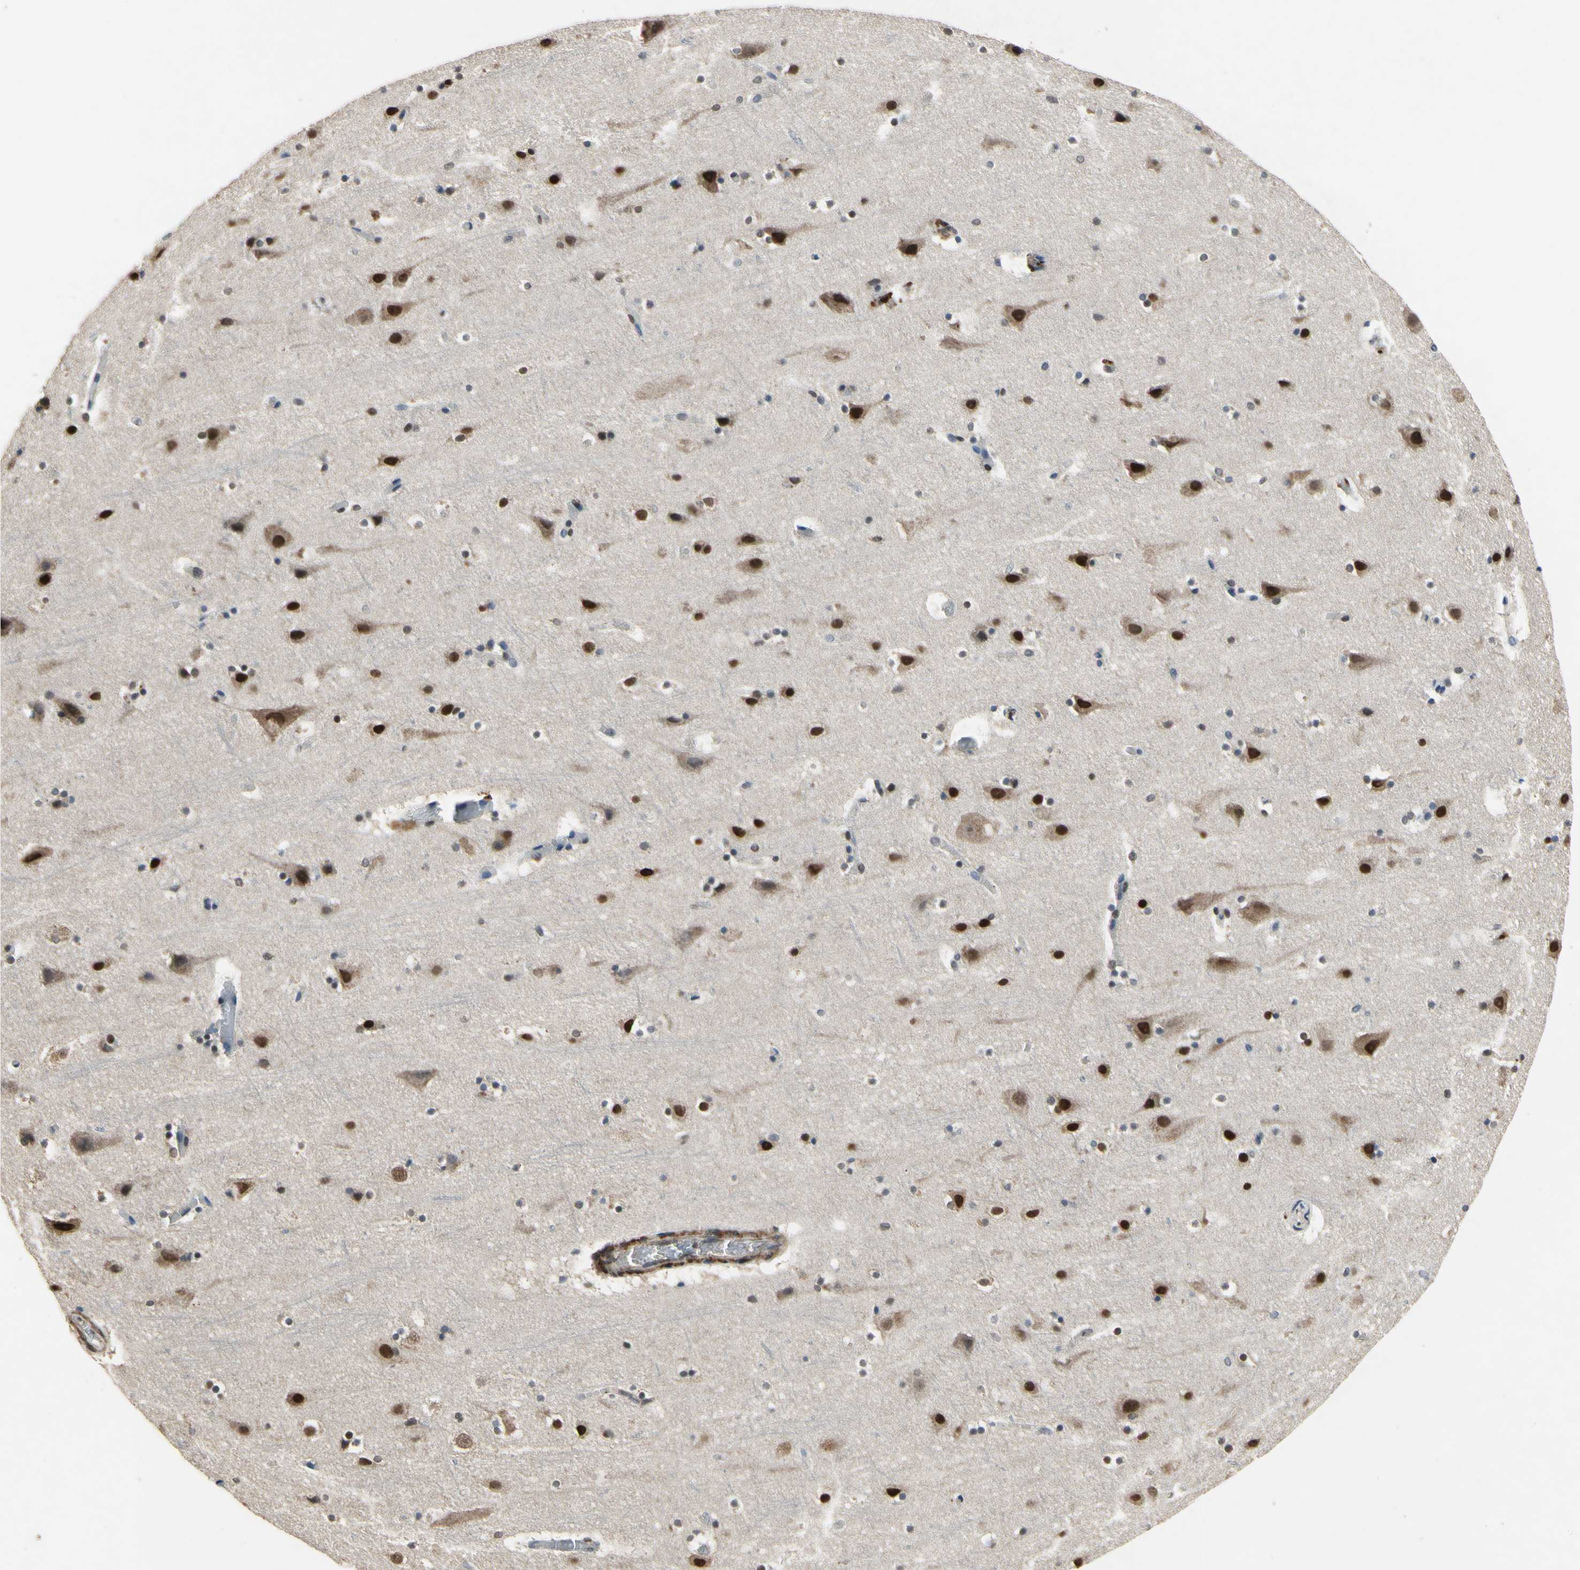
{"staining": {"intensity": "negative", "quantity": "none", "location": "none"}, "tissue": "cerebral cortex", "cell_type": "Endothelial cells", "image_type": "normal", "snomed": [{"axis": "morphology", "description": "Normal tissue, NOS"}, {"axis": "topography", "description": "Cerebral cortex"}], "caption": "Human cerebral cortex stained for a protein using IHC reveals no staining in endothelial cells.", "gene": "ZNF174", "patient": {"sex": "male", "age": 45}}